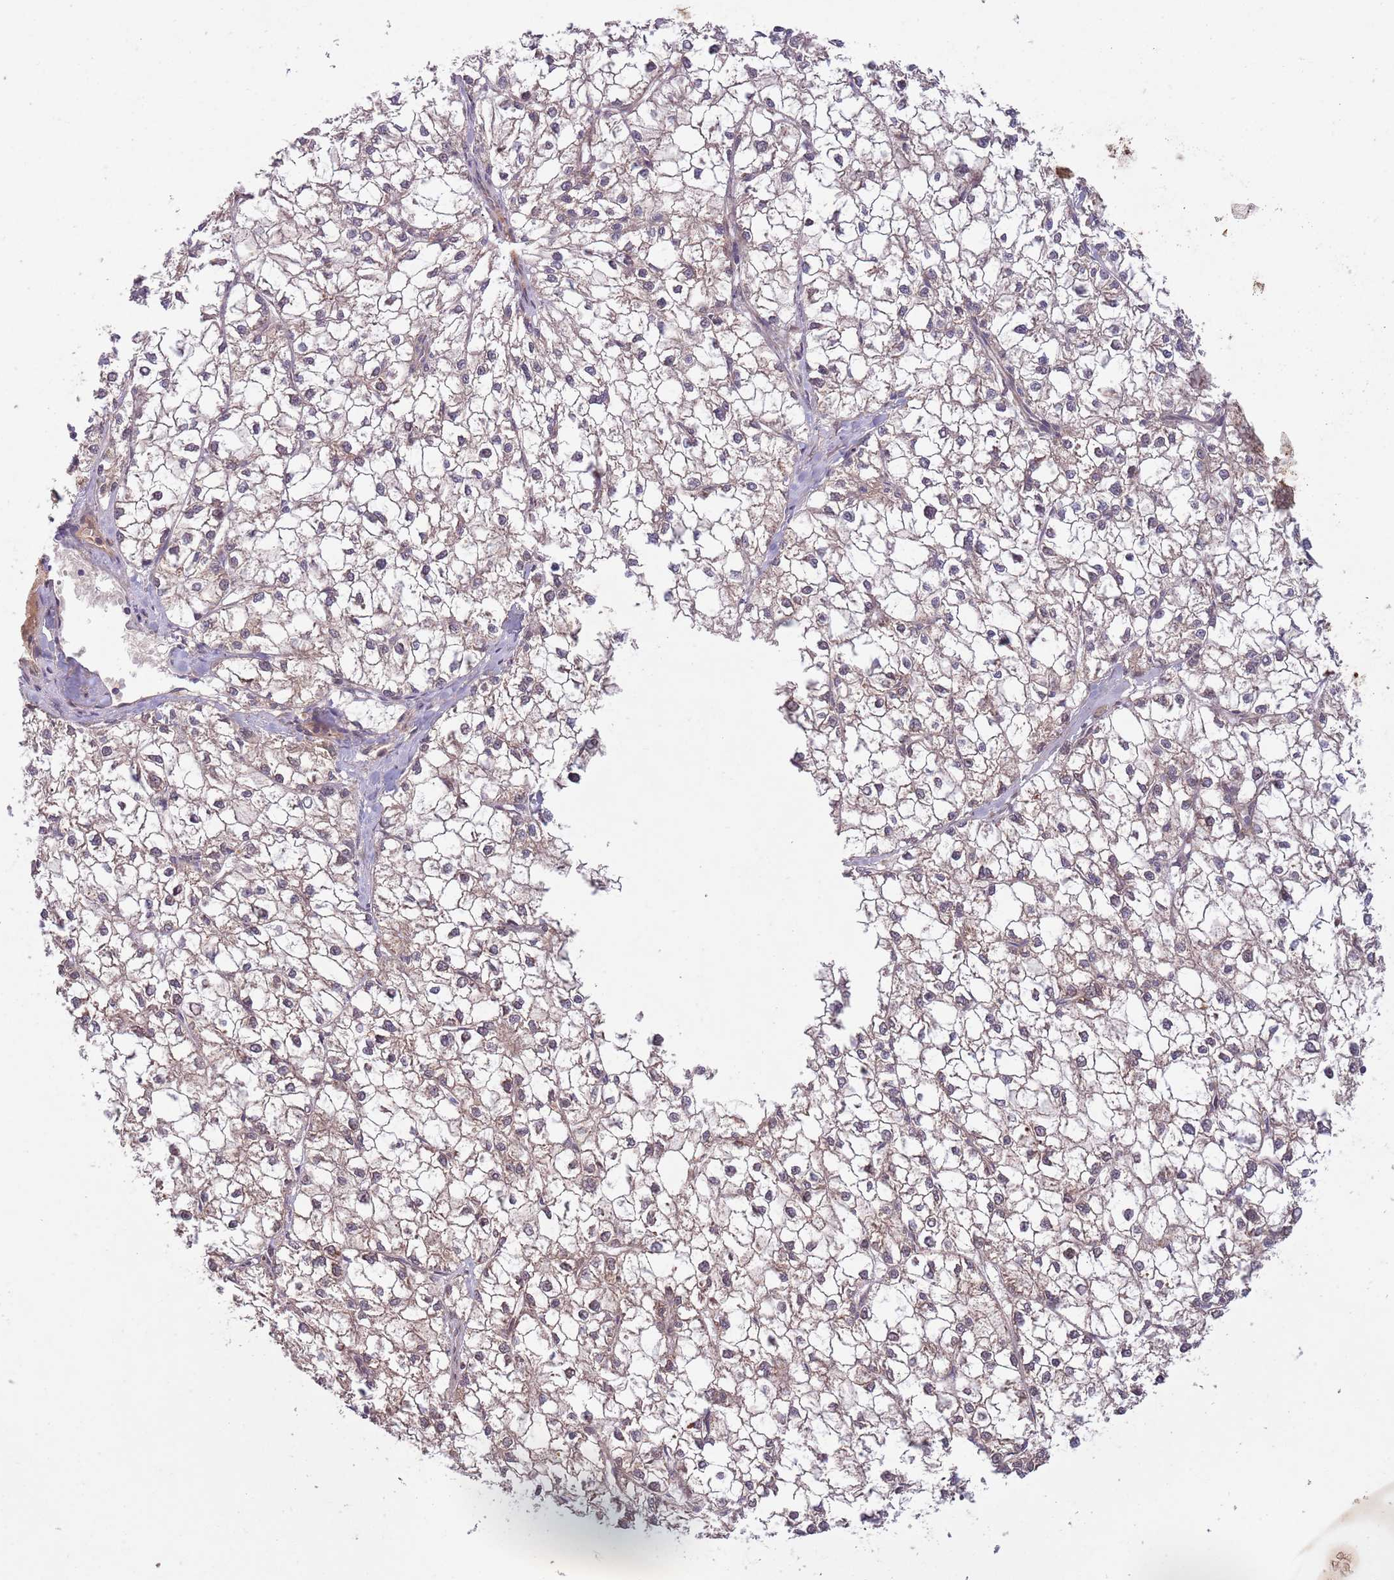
{"staining": {"intensity": "weak", "quantity": ">75%", "location": "cytoplasmic/membranous"}, "tissue": "liver cancer", "cell_type": "Tumor cells", "image_type": "cancer", "snomed": [{"axis": "morphology", "description": "Carcinoma, Hepatocellular, NOS"}, {"axis": "topography", "description": "Liver"}], "caption": "Liver cancer (hepatocellular carcinoma) tissue displays weak cytoplasmic/membranous expression in approximately >75% of tumor cells, visualized by immunohistochemistry. The staining was performed using DAB (3,3'-diaminobenzidine), with brown indicating positive protein expression. Nuclei are stained blue with hematoxylin.", "gene": "MFNG", "patient": {"sex": "female", "age": 43}}